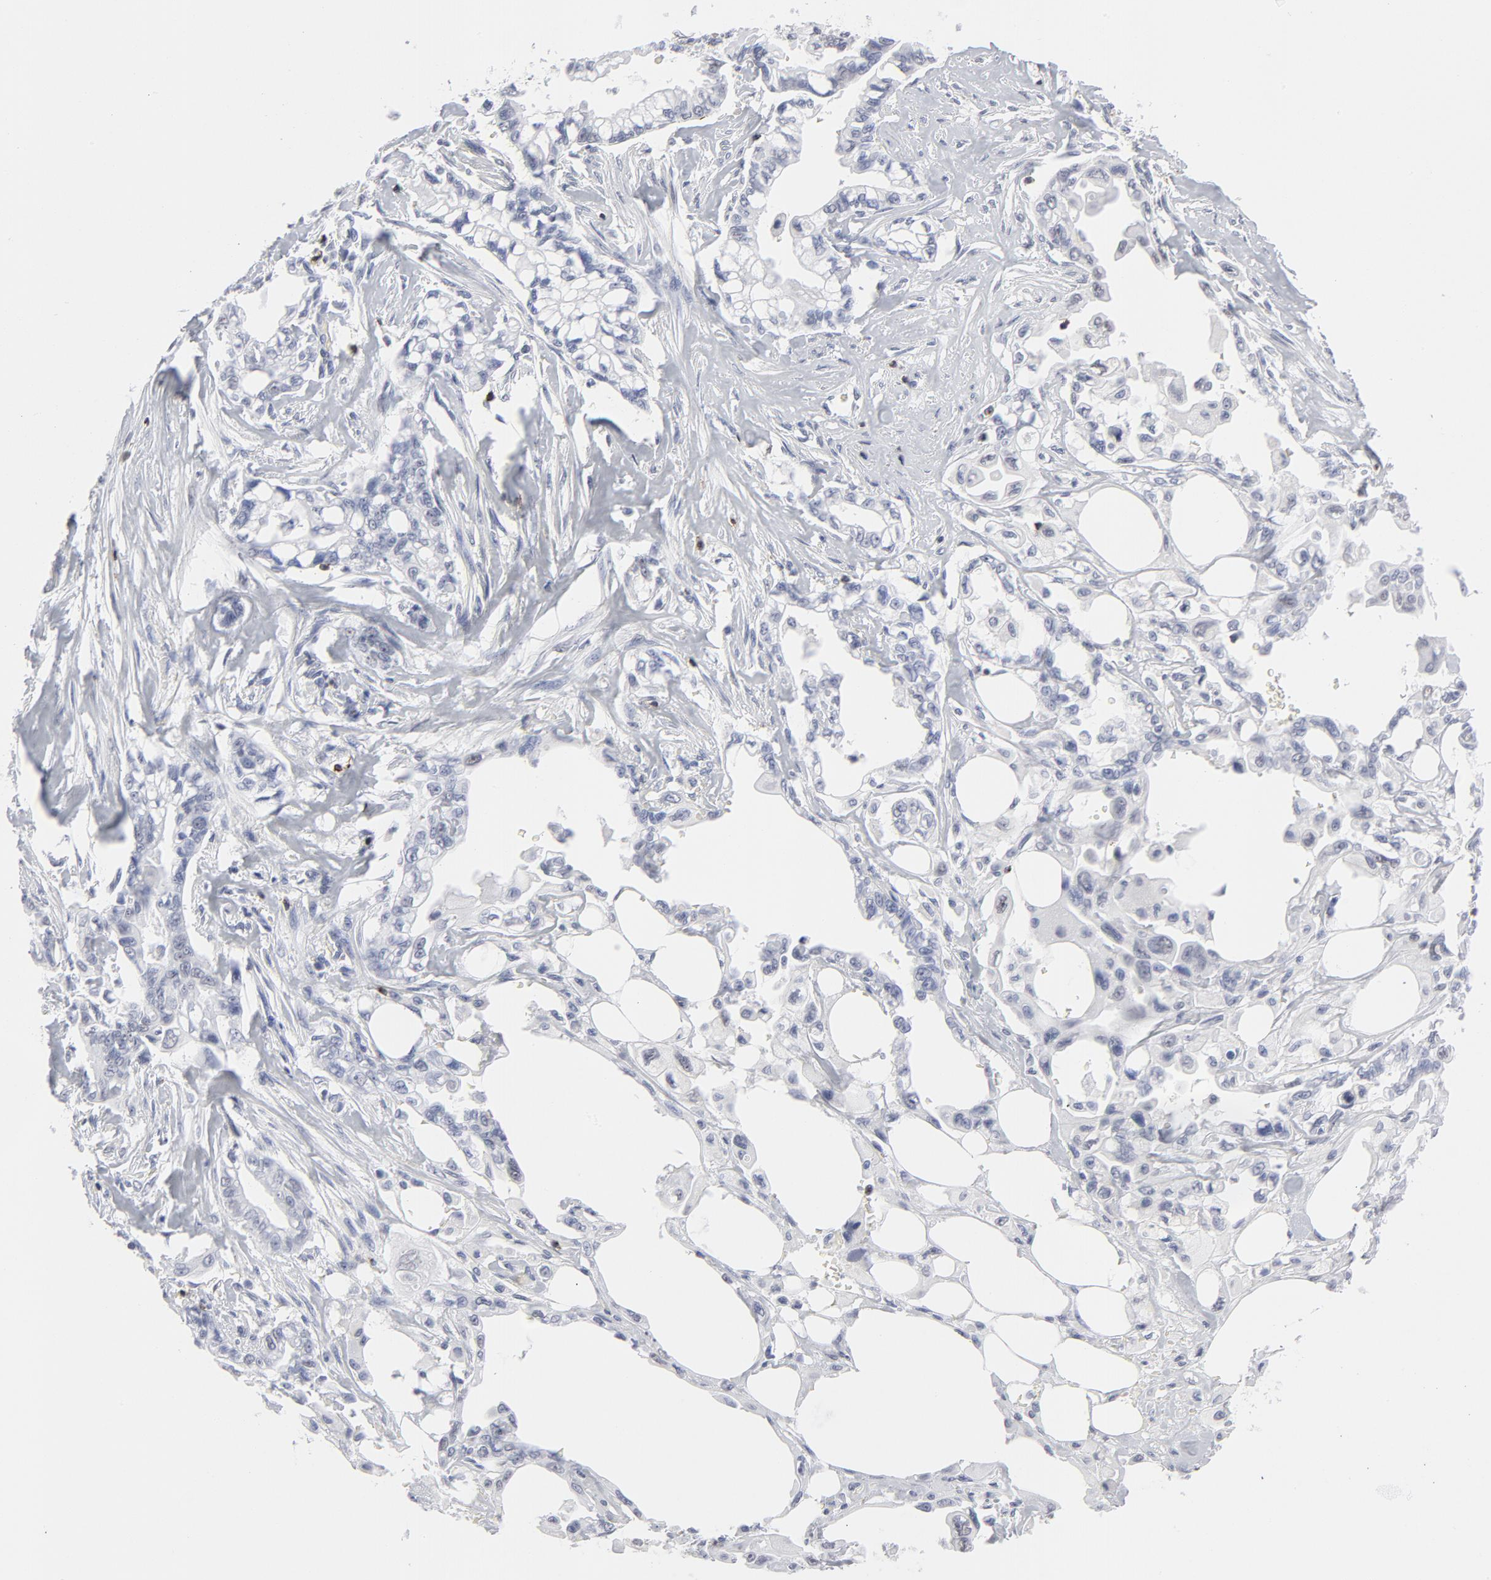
{"staining": {"intensity": "weak", "quantity": "<25%", "location": "nuclear"}, "tissue": "pancreatic cancer", "cell_type": "Tumor cells", "image_type": "cancer", "snomed": [{"axis": "morphology", "description": "Normal tissue, NOS"}, {"axis": "topography", "description": "Pancreas"}], "caption": "DAB (3,3'-diaminobenzidine) immunohistochemical staining of human pancreatic cancer exhibits no significant positivity in tumor cells. (DAB immunohistochemistry (IHC), high magnification).", "gene": "CD2", "patient": {"sex": "male", "age": 42}}